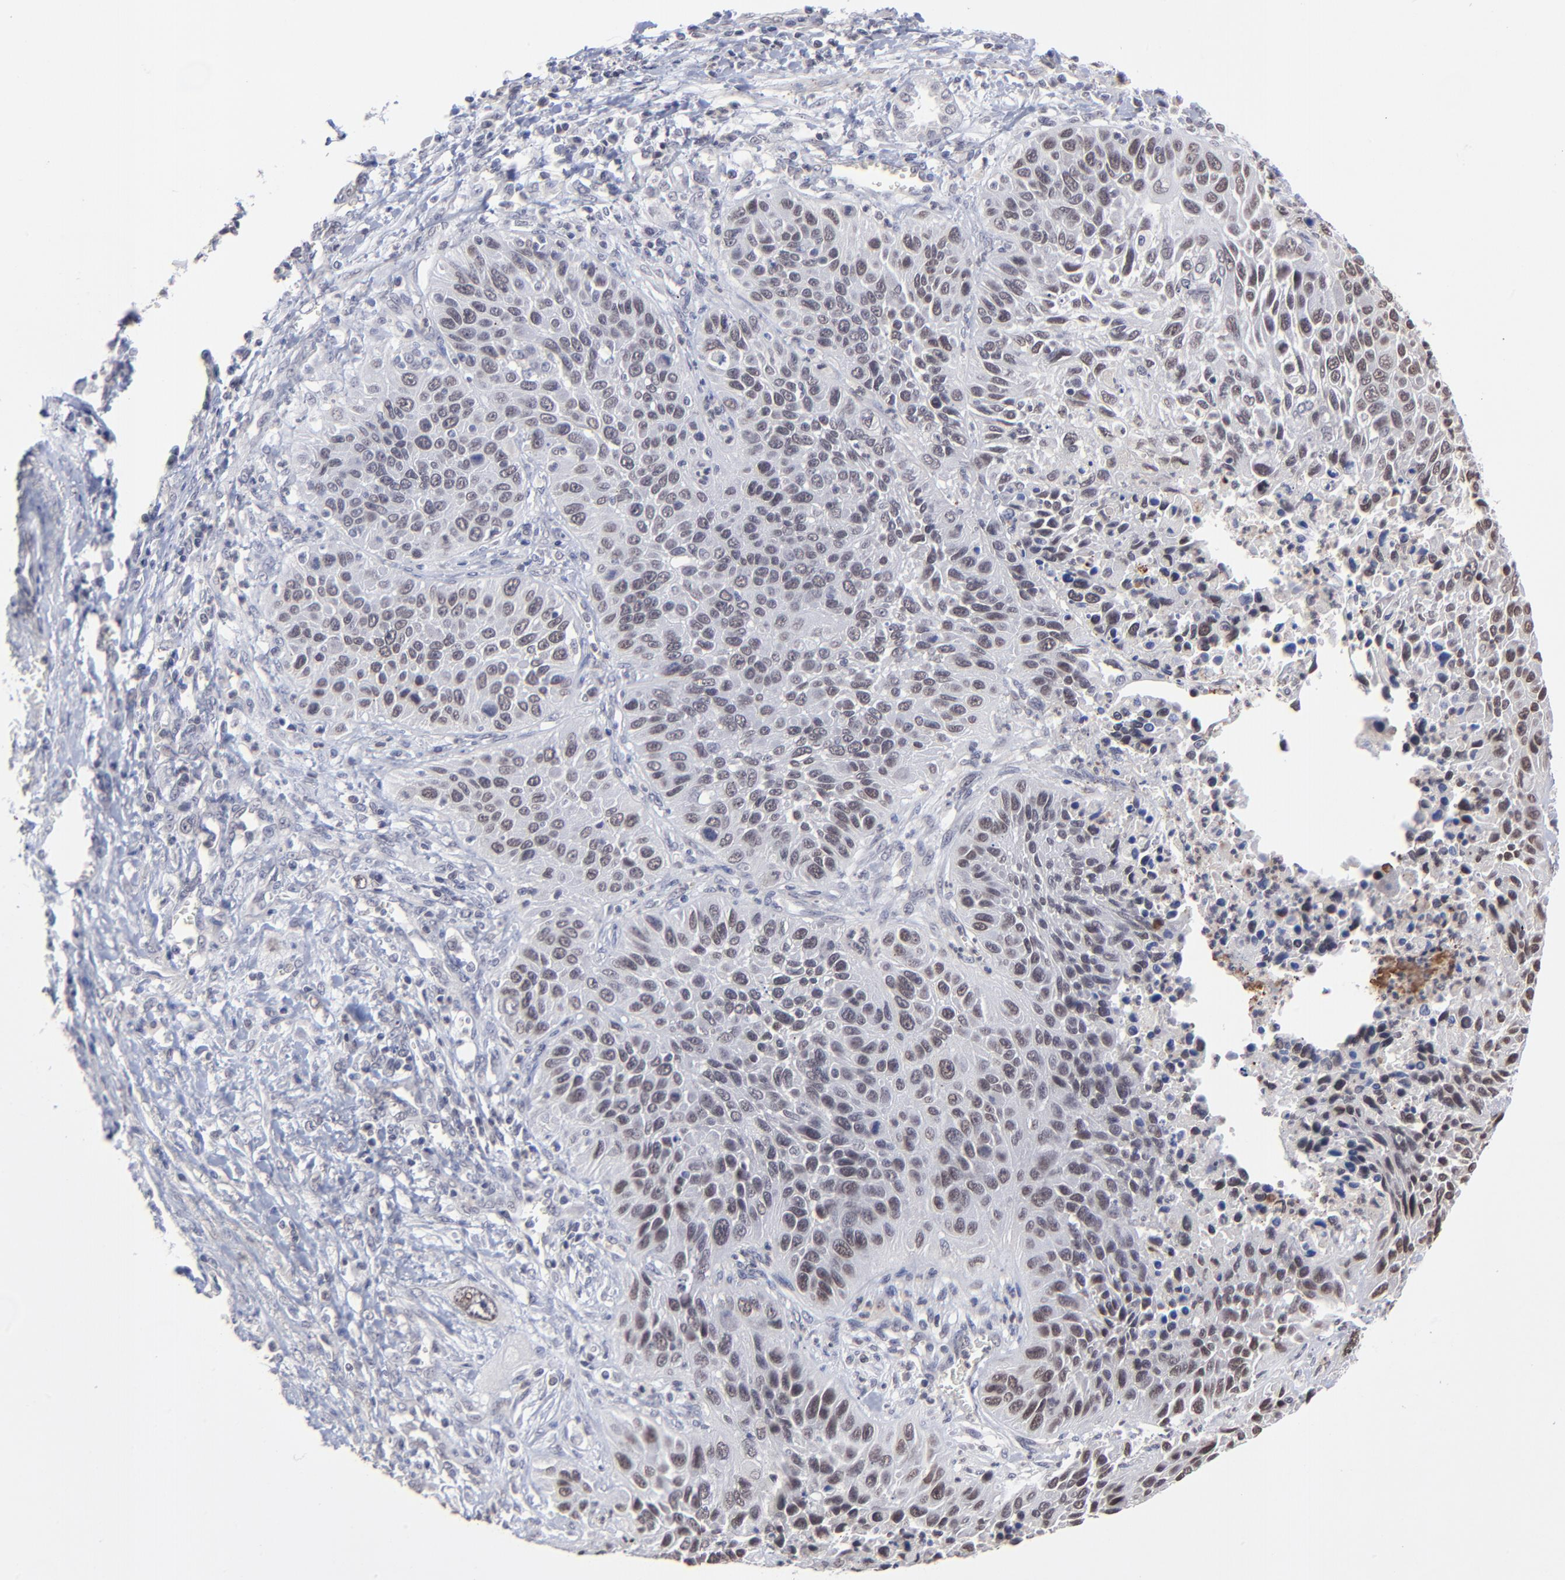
{"staining": {"intensity": "weak", "quantity": "25%-75%", "location": "nuclear"}, "tissue": "lung cancer", "cell_type": "Tumor cells", "image_type": "cancer", "snomed": [{"axis": "morphology", "description": "Squamous cell carcinoma, NOS"}, {"axis": "topography", "description": "Lung"}], "caption": "Immunohistochemical staining of human lung squamous cell carcinoma reveals low levels of weak nuclear protein expression in about 25%-75% of tumor cells.", "gene": "ZNF419", "patient": {"sex": "female", "age": 76}}